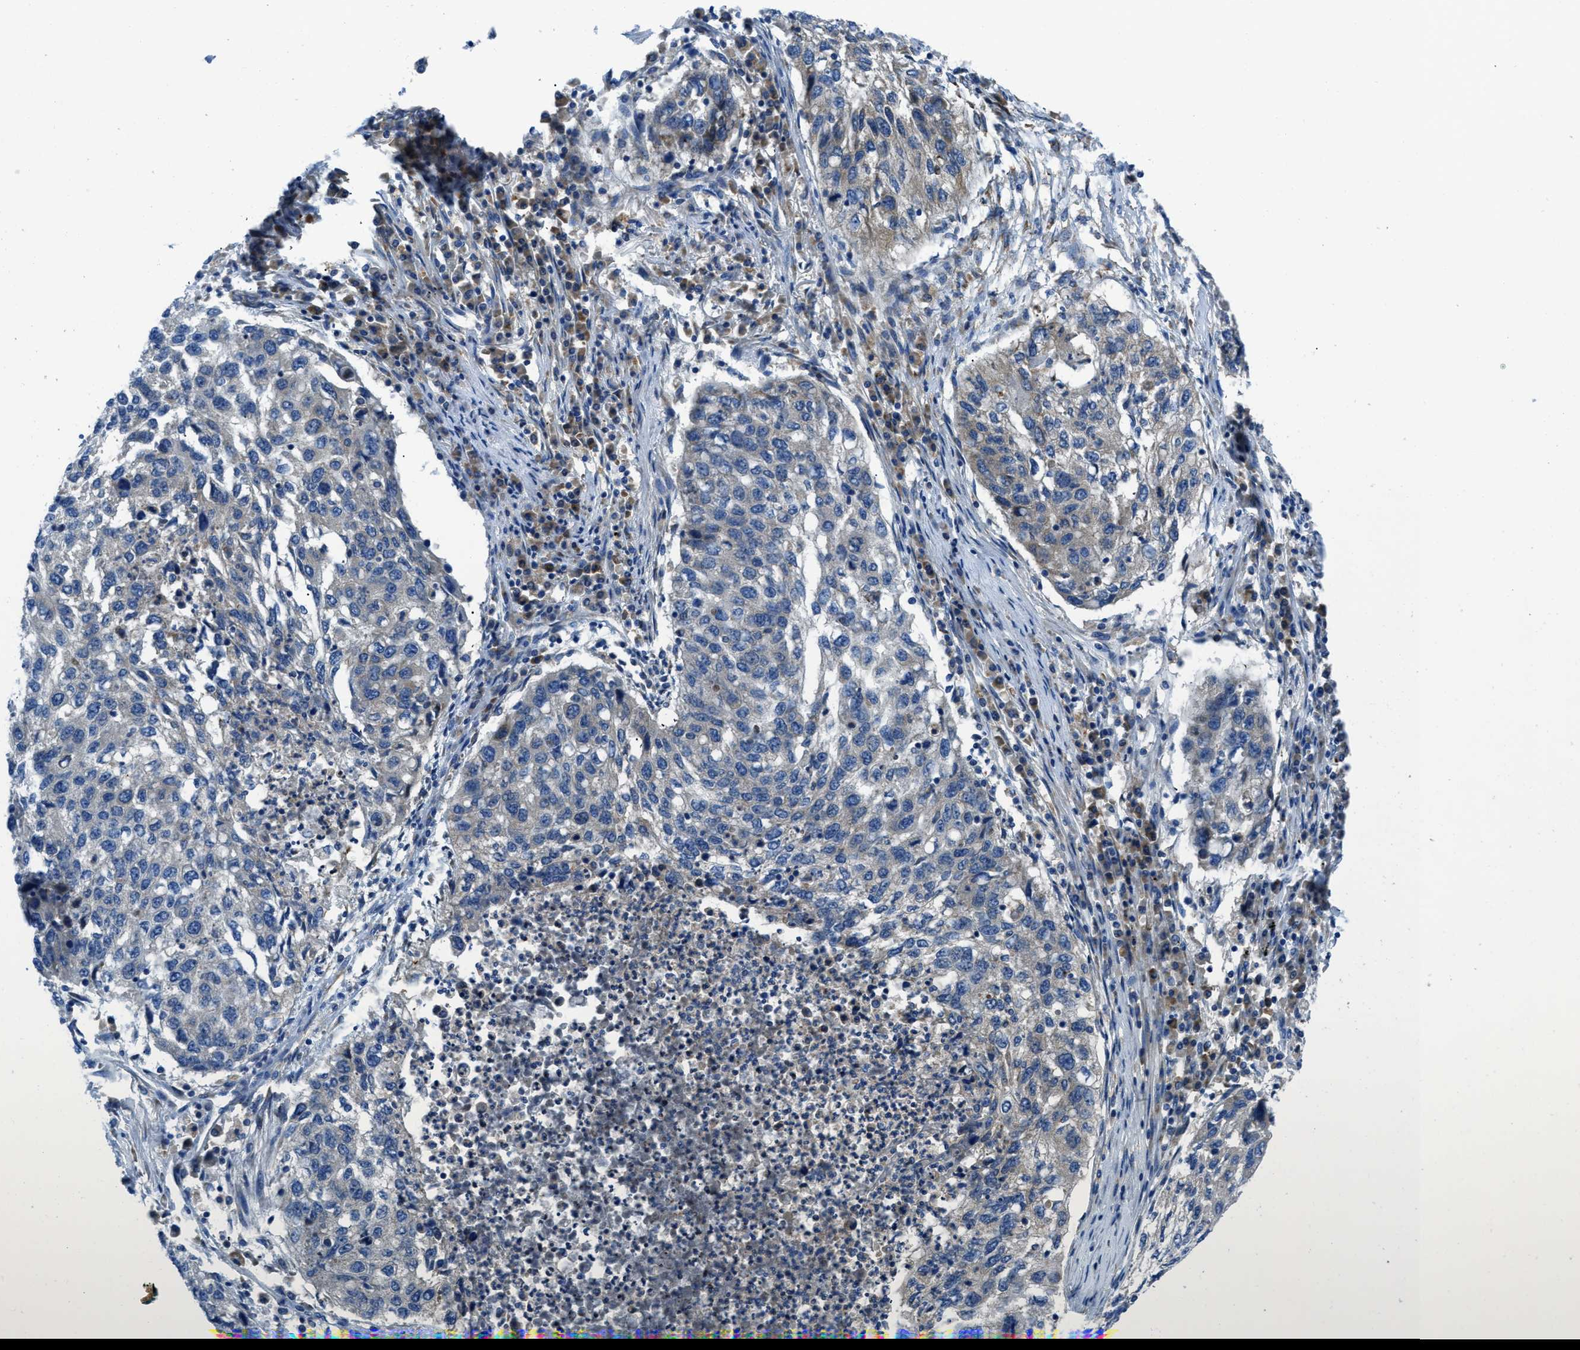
{"staining": {"intensity": "weak", "quantity": "<25%", "location": "cytoplasmic/membranous"}, "tissue": "lung cancer", "cell_type": "Tumor cells", "image_type": "cancer", "snomed": [{"axis": "morphology", "description": "Squamous cell carcinoma, NOS"}, {"axis": "topography", "description": "Lung"}], "caption": "The immunohistochemistry image has no significant positivity in tumor cells of squamous cell carcinoma (lung) tissue.", "gene": "MAP3K20", "patient": {"sex": "female", "age": 63}}